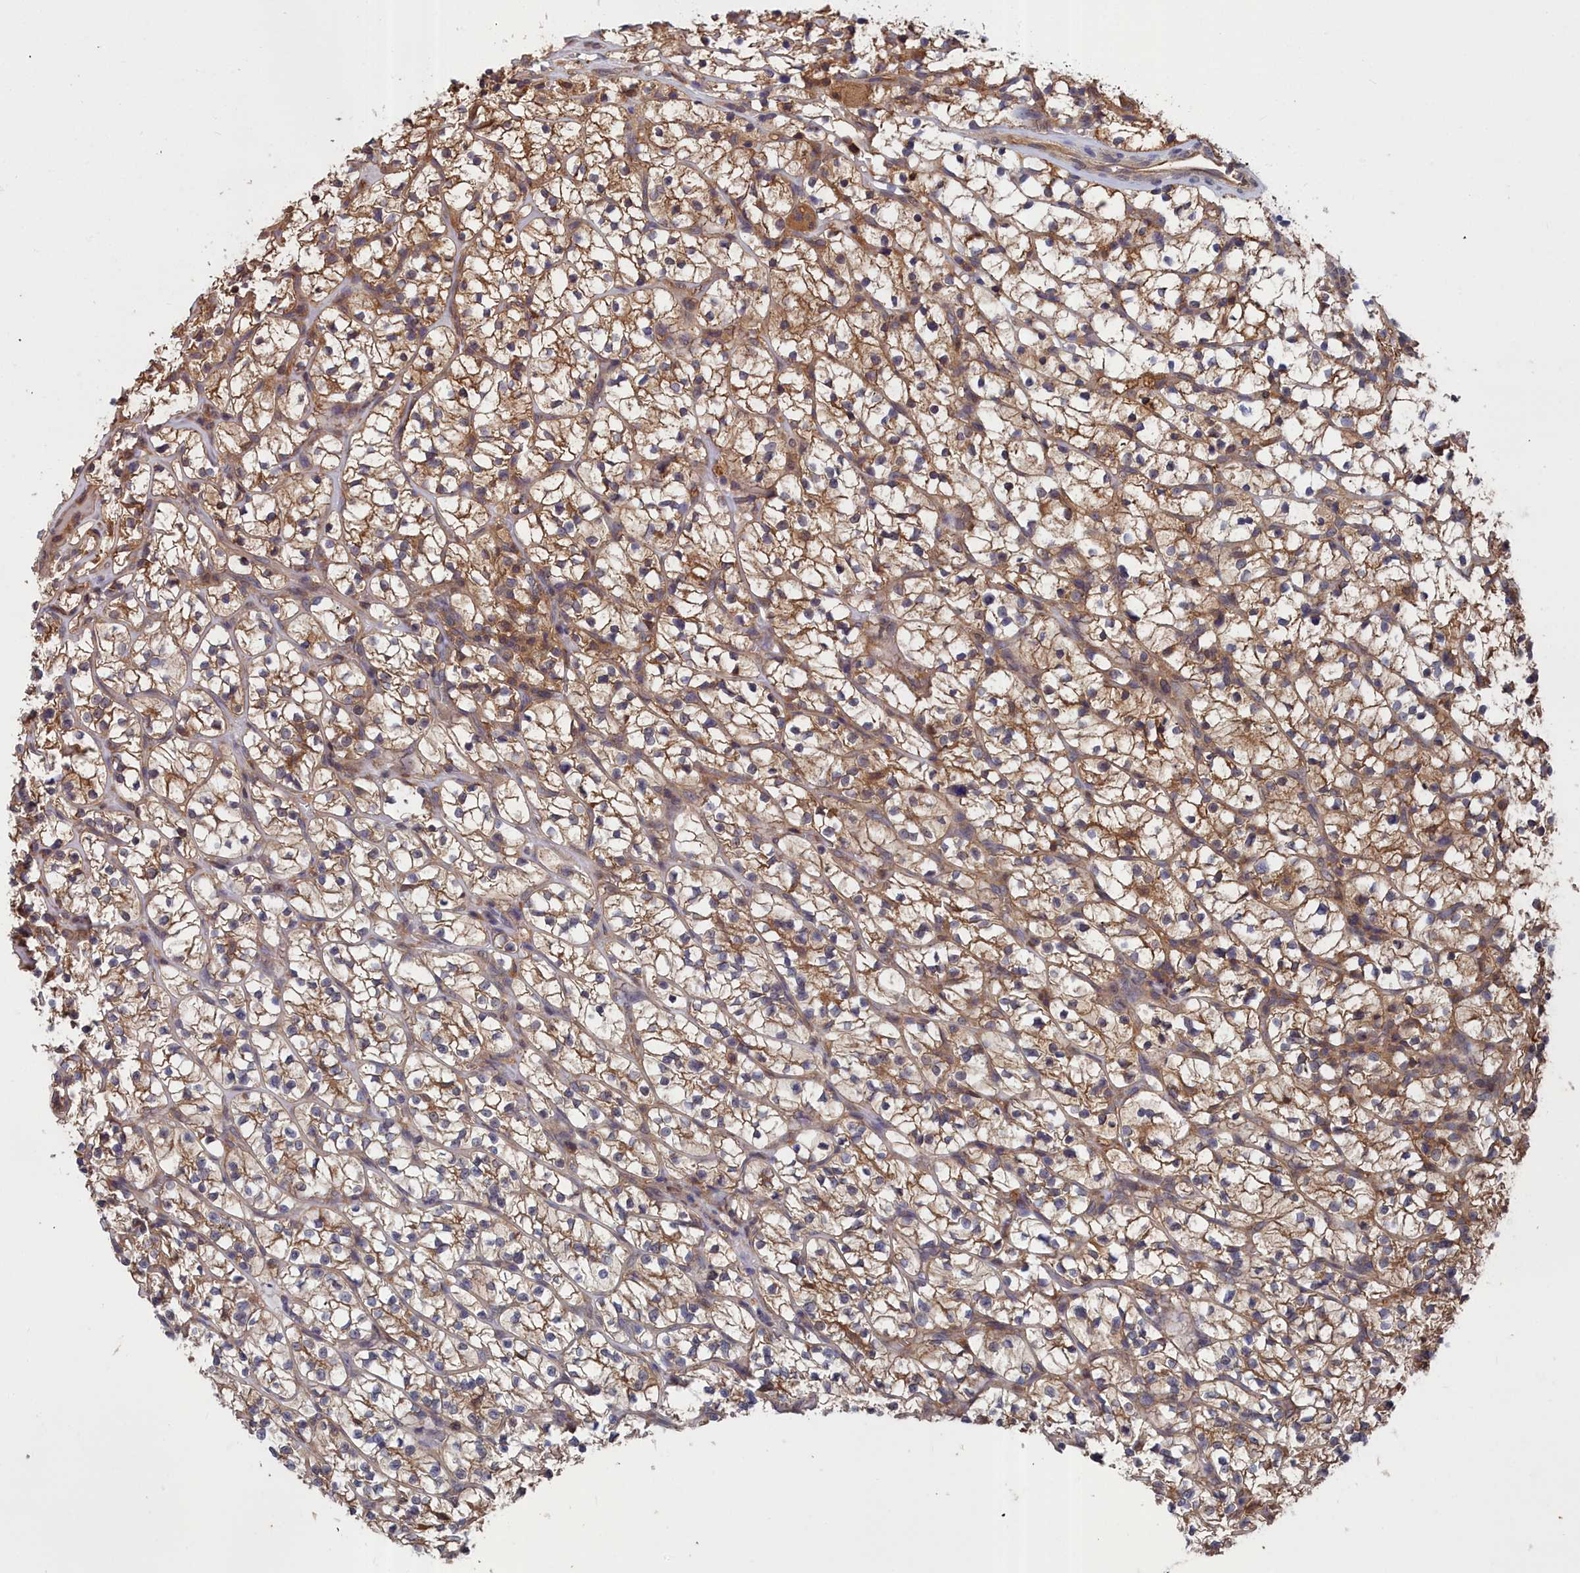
{"staining": {"intensity": "moderate", "quantity": ">75%", "location": "cytoplasmic/membranous"}, "tissue": "renal cancer", "cell_type": "Tumor cells", "image_type": "cancer", "snomed": [{"axis": "morphology", "description": "Adenocarcinoma, NOS"}, {"axis": "topography", "description": "Kidney"}], "caption": "Adenocarcinoma (renal) stained with DAB (3,3'-diaminobenzidine) IHC displays medium levels of moderate cytoplasmic/membranous positivity in approximately >75% of tumor cells.", "gene": "GFRA2", "patient": {"sex": "female", "age": 64}}